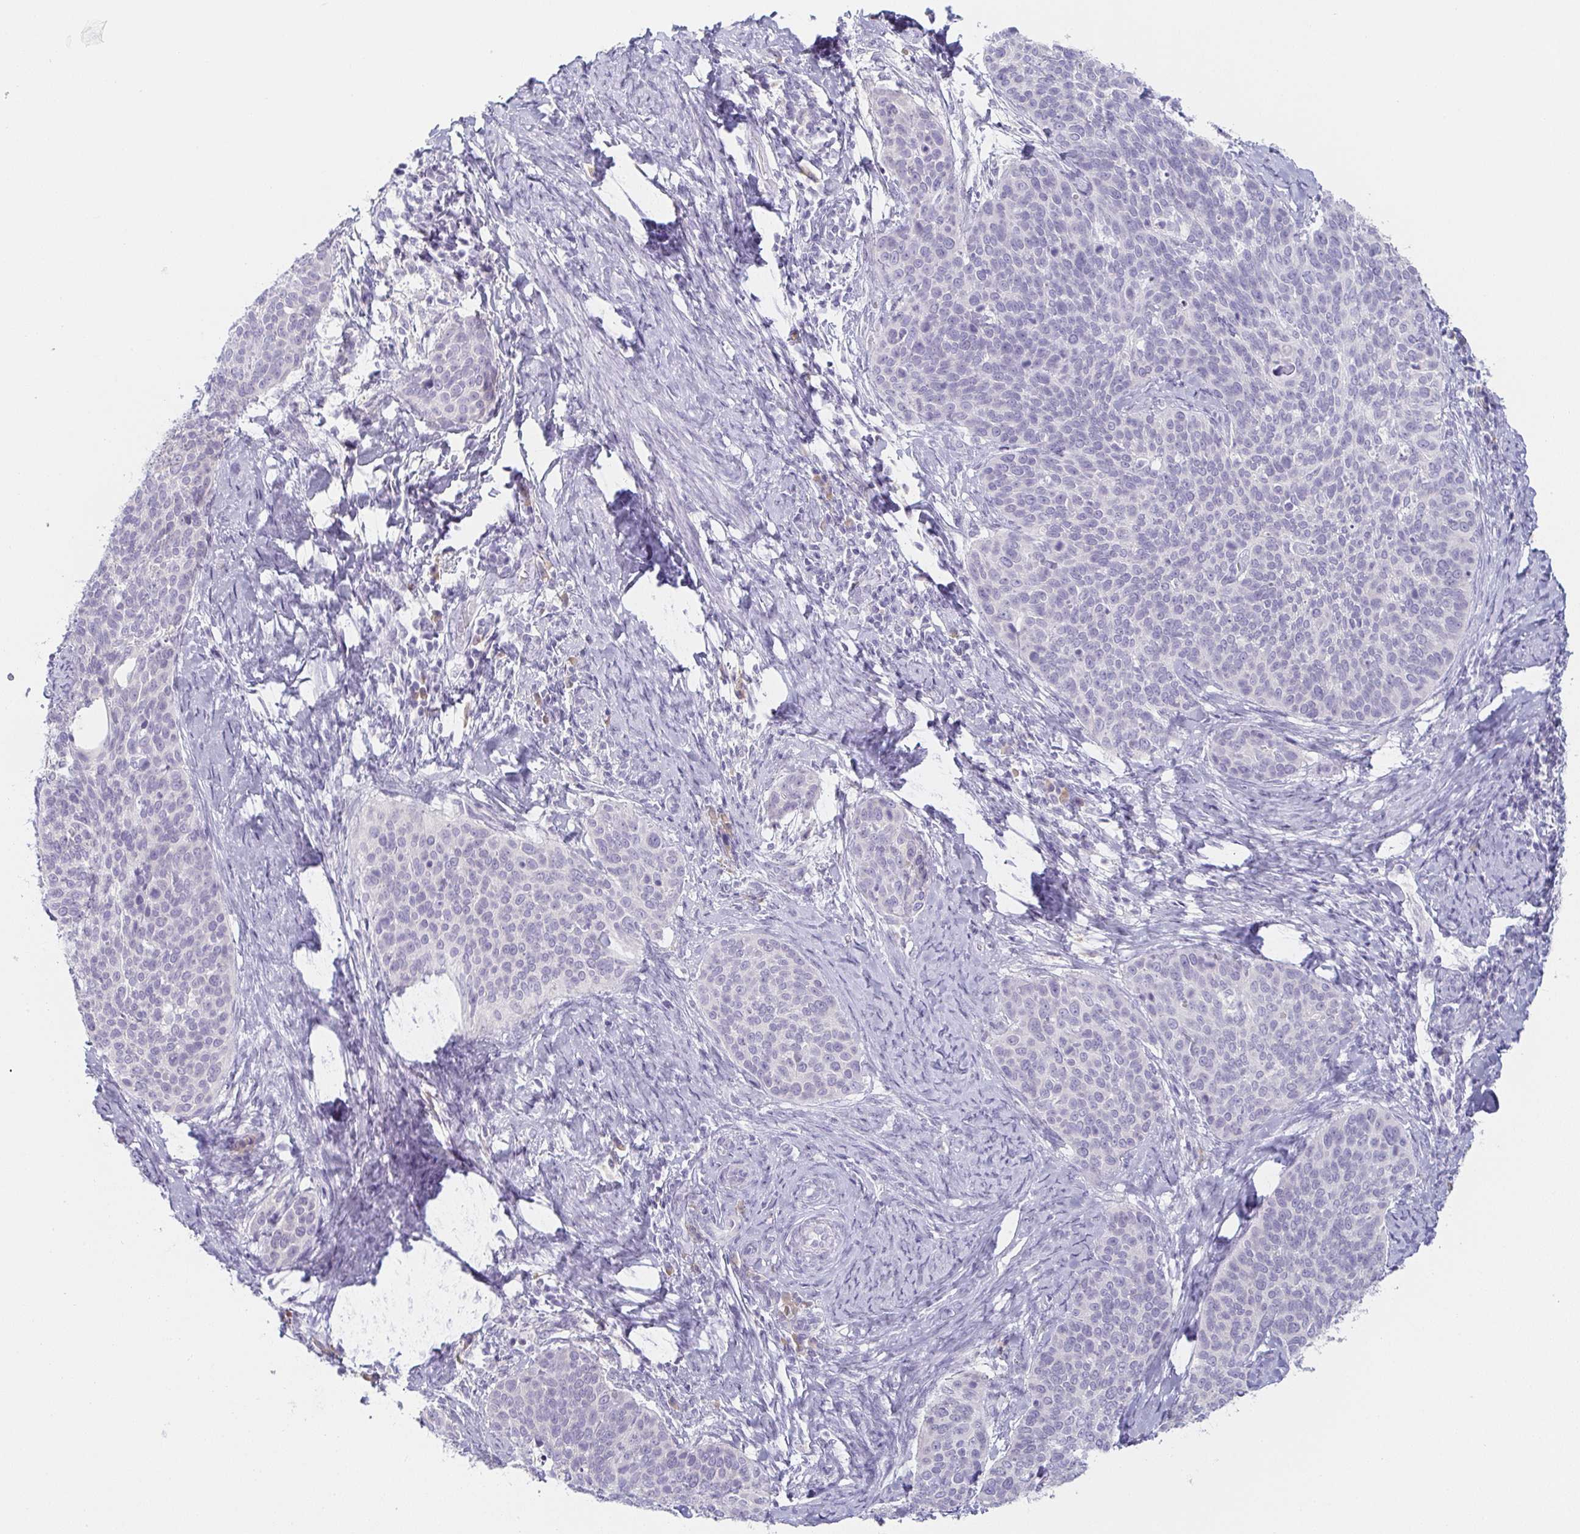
{"staining": {"intensity": "negative", "quantity": "none", "location": "none"}, "tissue": "cervical cancer", "cell_type": "Tumor cells", "image_type": "cancer", "snomed": [{"axis": "morphology", "description": "Squamous cell carcinoma, NOS"}, {"axis": "topography", "description": "Cervix"}], "caption": "Cervical cancer stained for a protein using immunohistochemistry reveals no positivity tumor cells.", "gene": "PRR27", "patient": {"sex": "female", "age": 69}}